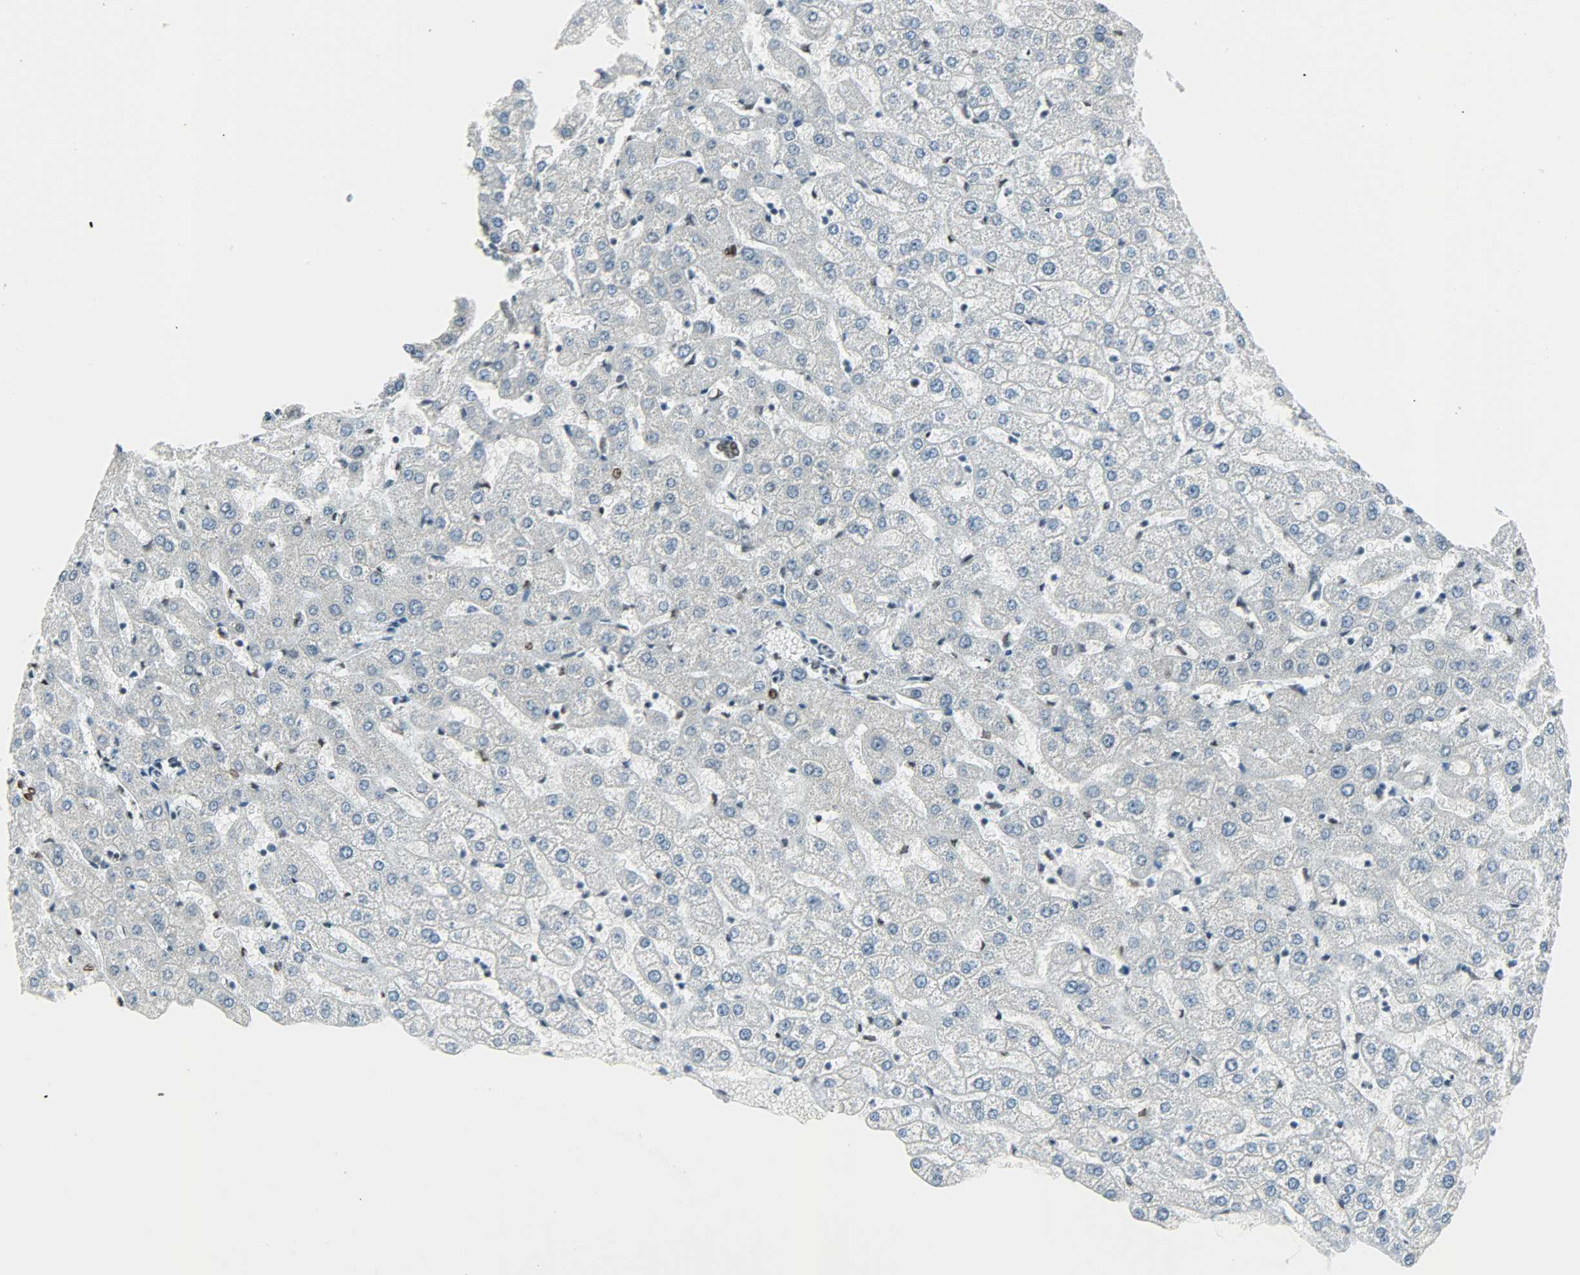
{"staining": {"intensity": "strong", "quantity": ">75%", "location": "nuclear"}, "tissue": "liver", "cell_type": "Cholangiocytes", "image_type": "normal", "snomed": [{"axis": "morphology", "description": "Normal tissue, NOS"}, {"axis": "morphology", "description": "Fibrosis, NOS"}, {"axis": "topography", "description": "Liver"}], "caption": "Immunohistochemistry (IHC) (DAB (3,3'-diaminobenzidine)) staining of benign liver displays strong nuclear protein staining in about >75% of cholangiocytes.", "gene": "MYEF2", "patient": {"sex": "female", "age": 29}}